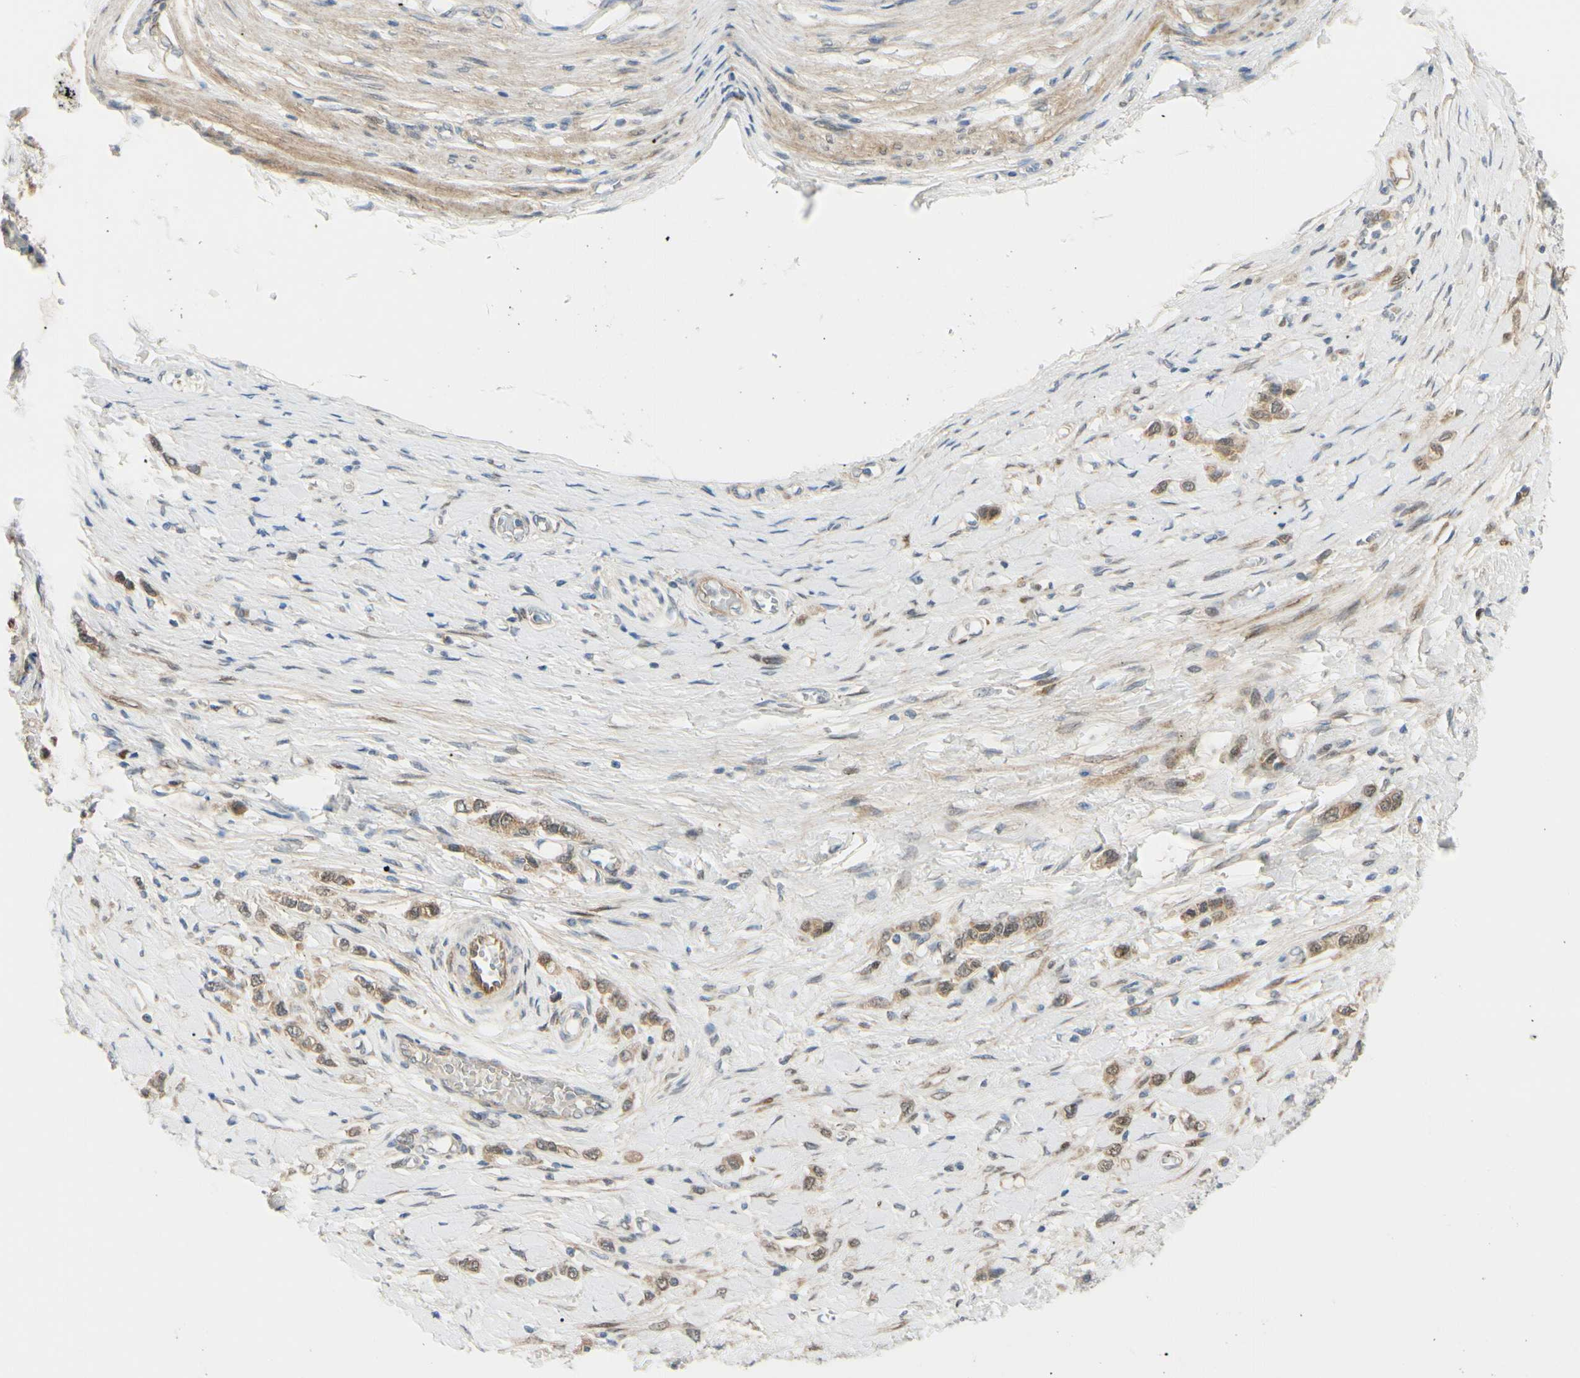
{"staining": {"intensity": "weak", "quantity": ">75%", "location": "nuclear"}, "tissue": "stomach cancer", "cell_type": "Tumor cells", "image_type": "cancer", "snomed": [{"axis": "morphology", "description": "Normal tissue, NOS"}, {"axis": "morphology", "description": "Adenocarcinoma, NOS"}, {"axis": "topography", "description": "Stomach, upper"}, {"axis": "topography", "description": "Stomach"}], "caption": "Tumor cells show weak nuclear staining in approximately >75% of cells in stomach cancer (adenocarcinoma).", "gene": "FHL2", "patient": {"sex": "female", "age": 65}}